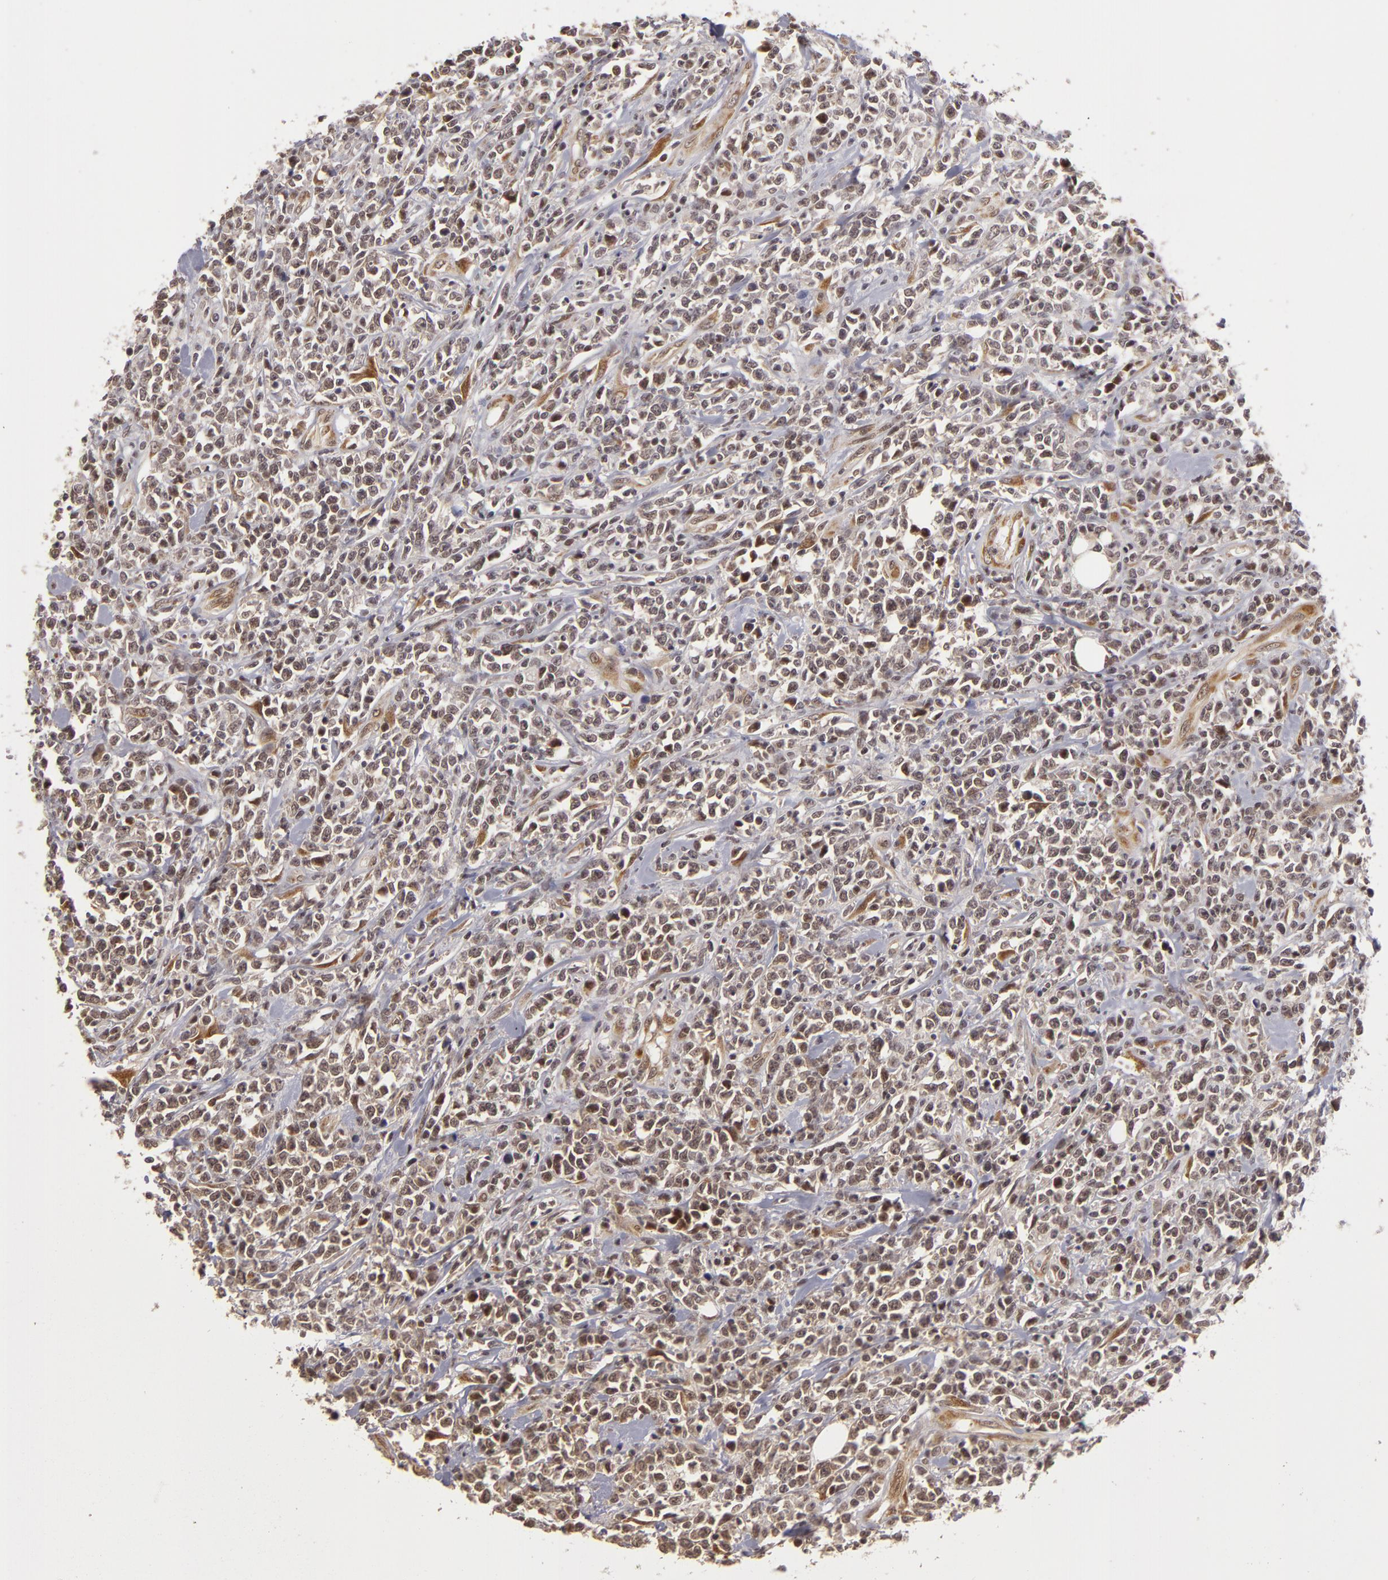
{"staining": {"intensity": "moderate", "quantity": "<25%", "location": "nuclear"}, "tissue": "lymphoma", "cell_type": "Tumor cells", "image_type": "cancer", "snomed": [{"axis": "morphology", "description": "Malignant lymphoma, non-Hodgkin's type, High grade"}, {"axis": "topography", "description": "Colon"}], "caption": "Lymphoma tissue exhibits moderate nuclear positivity in approximately <25% of tumor cells, visualized by immunohistochemistry.", "gene": "ZNF133", "patient": {"sex": "male", "age": 82}}